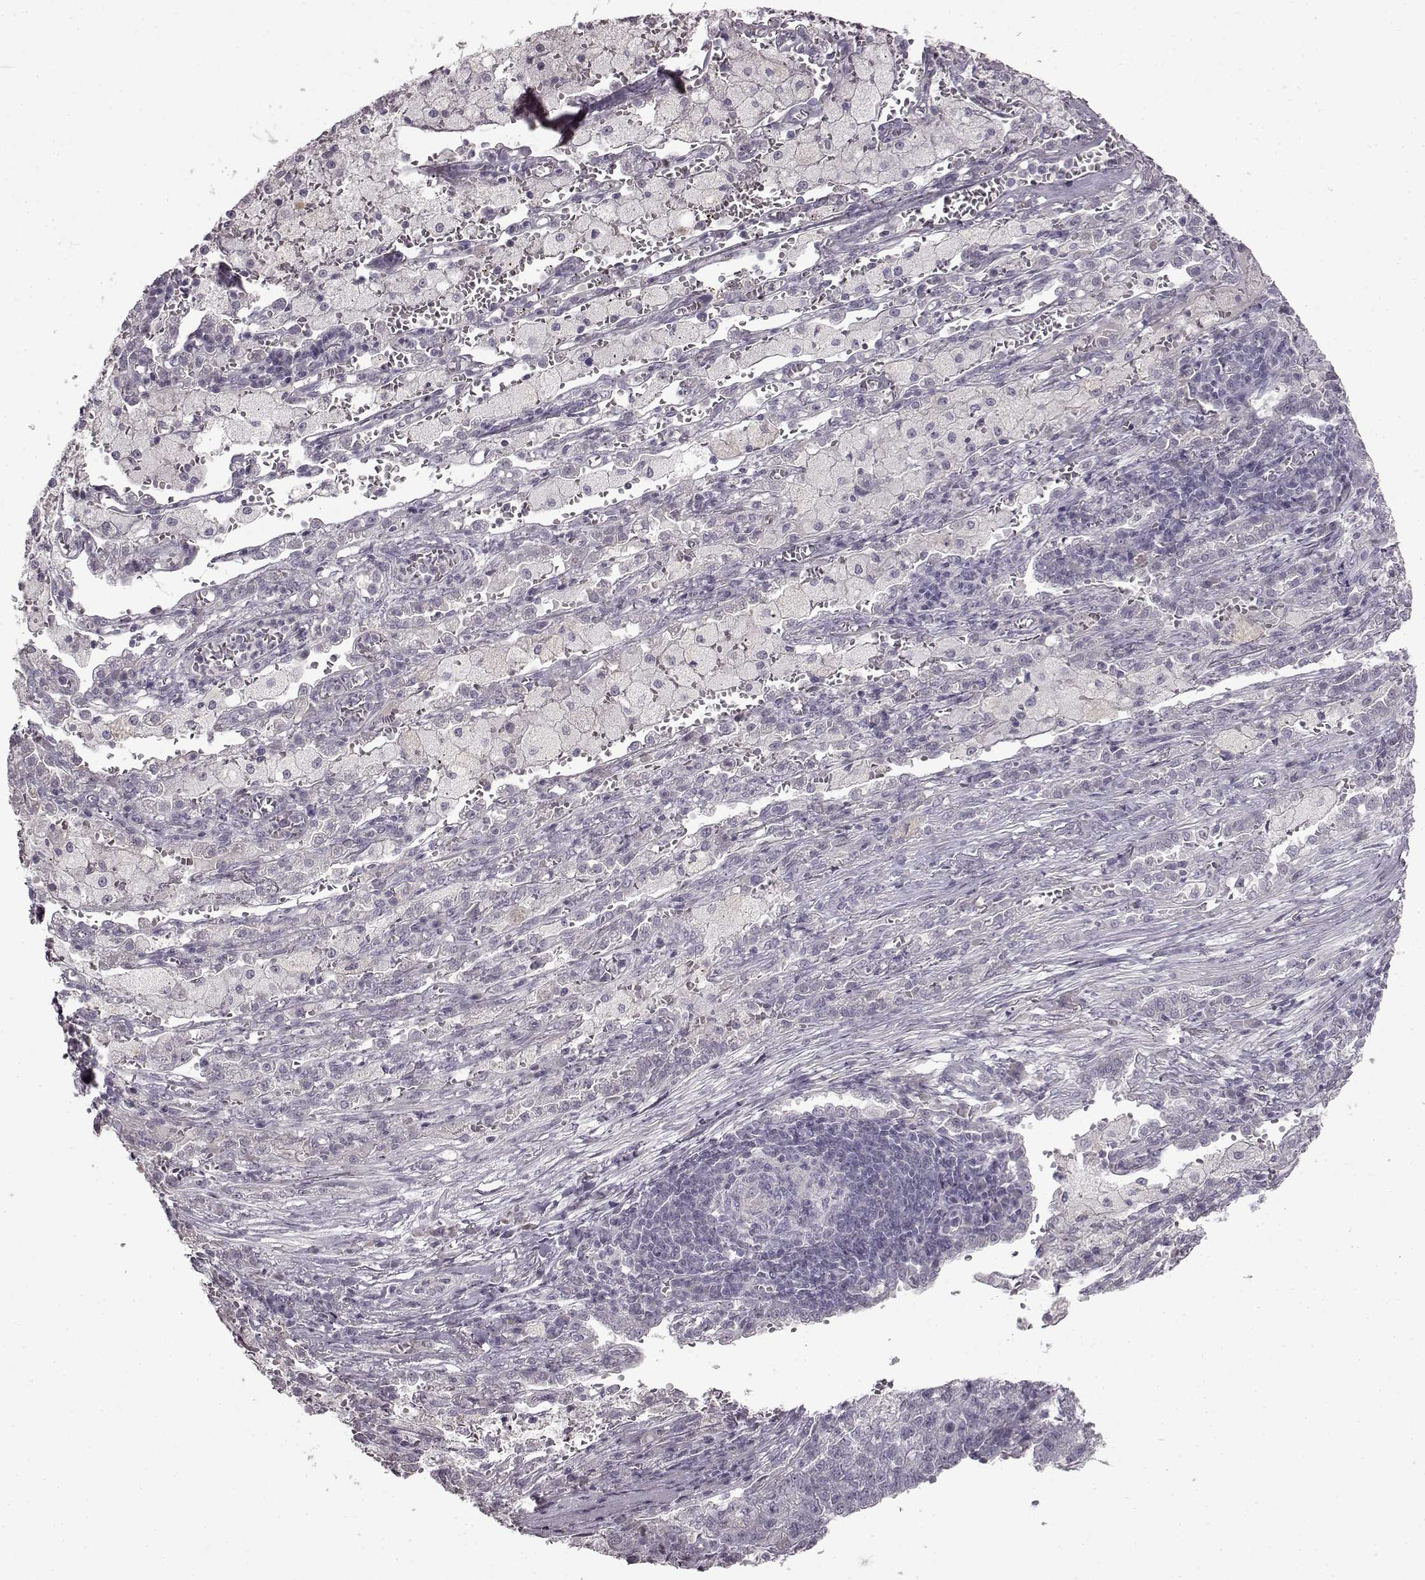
{"staining": {"intensity": "negative", "quantity": "none", "location": "none"}, "tissue": "lung cancer", "cell_type": "Tumor cells", "image_type": "cancer", "snomed": [{"axis": "morphology", "description": "Adenocarcinoma, NOS"}, {"axis": "topography", "description": "Lung"}], "caption": "A histopathology image of adenocarcinoma (lung) stained for a protein demonstrates no brown staining in tumor cells. (DAB (3,3'-diaminobenzidine) immunohistochemistry visualized using brightfield microscopy, high magnification).", "gene": "LHB", "patient": {"sex": "male", "age": 57}}